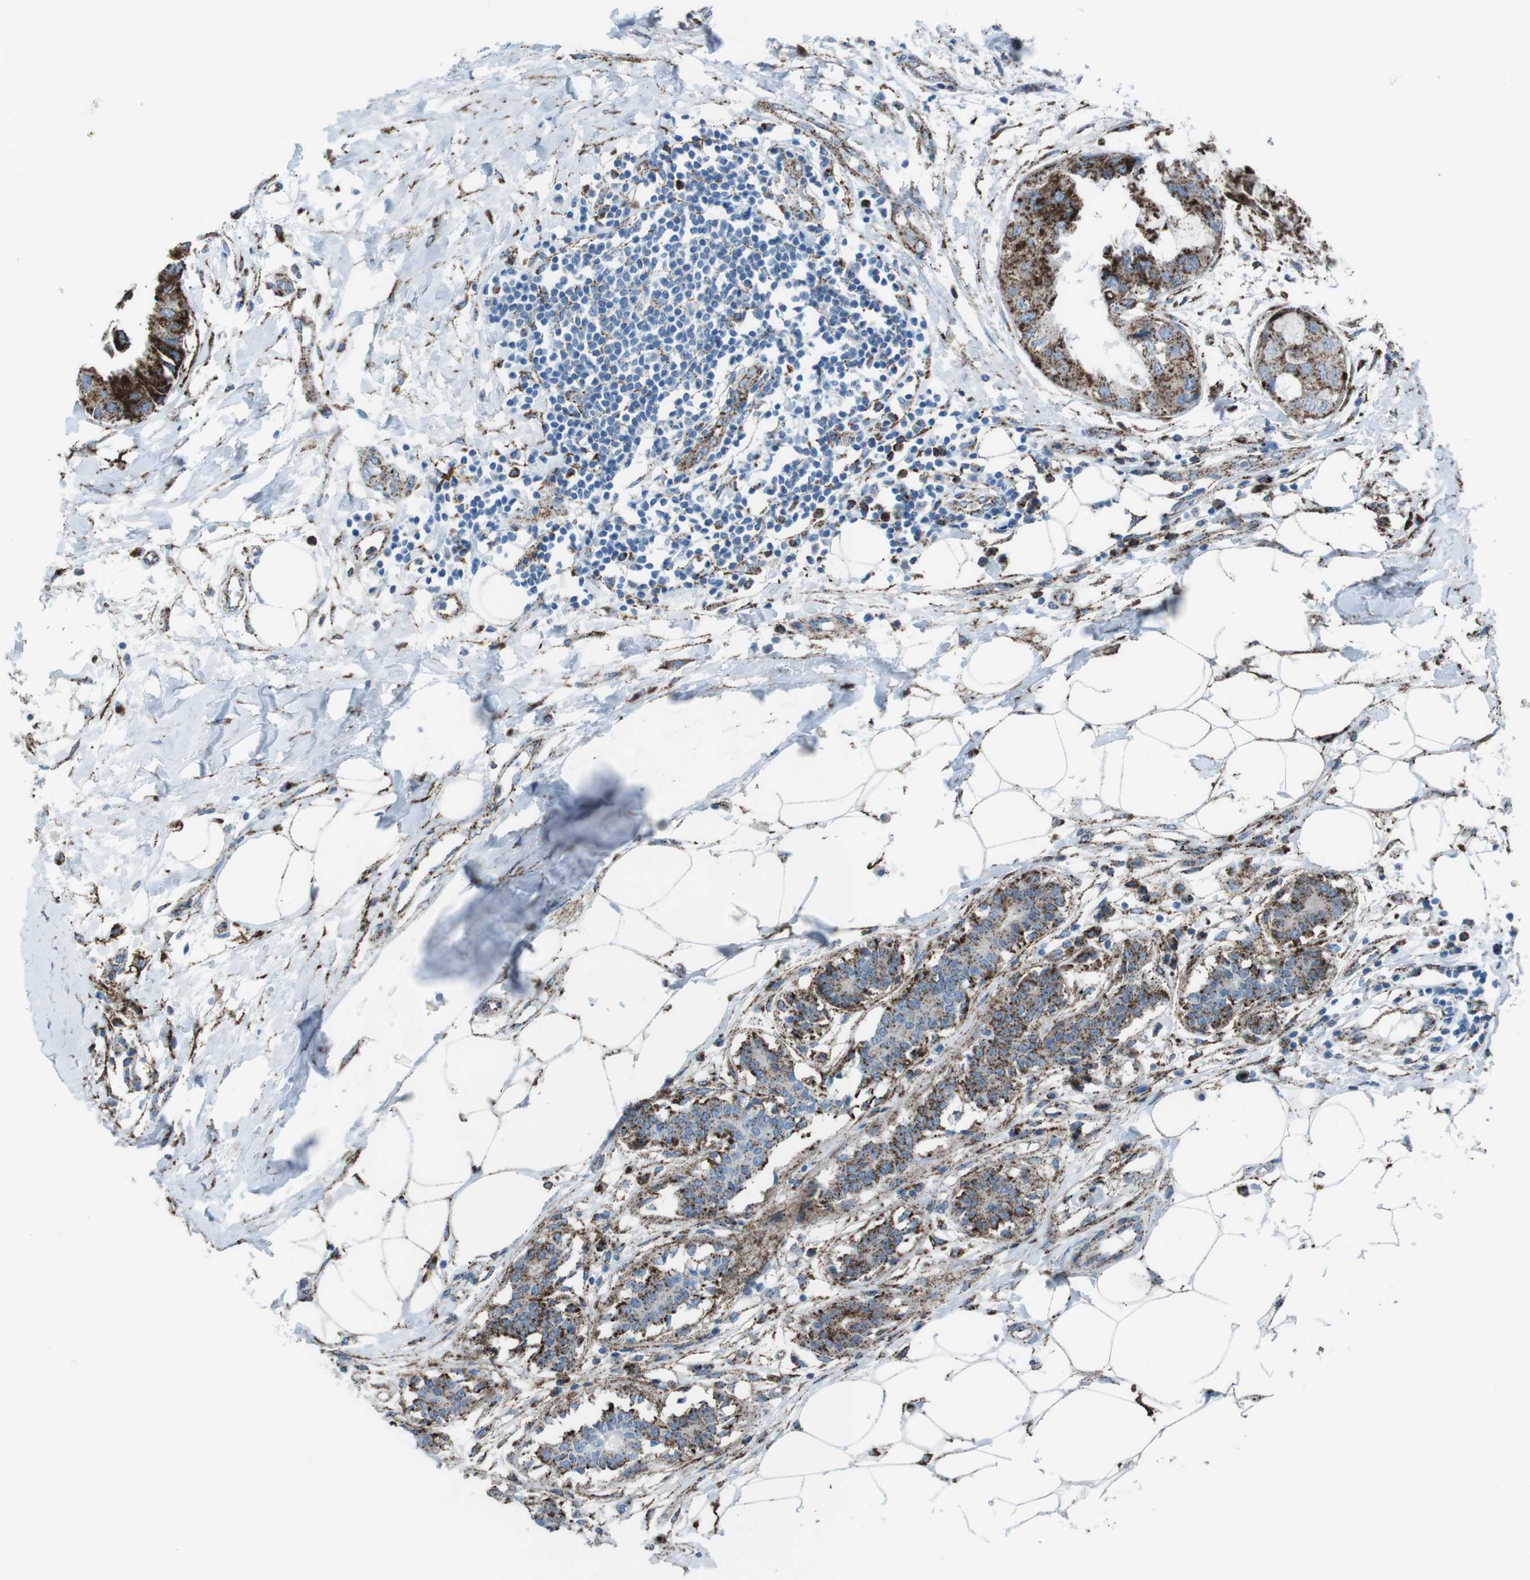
{"staining": {"intensity": "strong", "quantity": ">75%", "location": "cytoplasmic/membranous"}, "tissue": "breast cancer", "cell_type": "Tumor cells", "image_type": "cancer", "snomed": [{"axis": "morphology", "description": "Duct carcinoma"}, {"axis": "topography", "description": "Breast"}], "caption": "This photomicrograph reveals immunohistochemistry (IHC) staining of human intraductal carcinoma (breast), with high strong cytoplasmic/membranous staining in approximately >75% of tumor cells.", "gene": "SCARB2", "patient": {"sex": "female", "age": 40}}